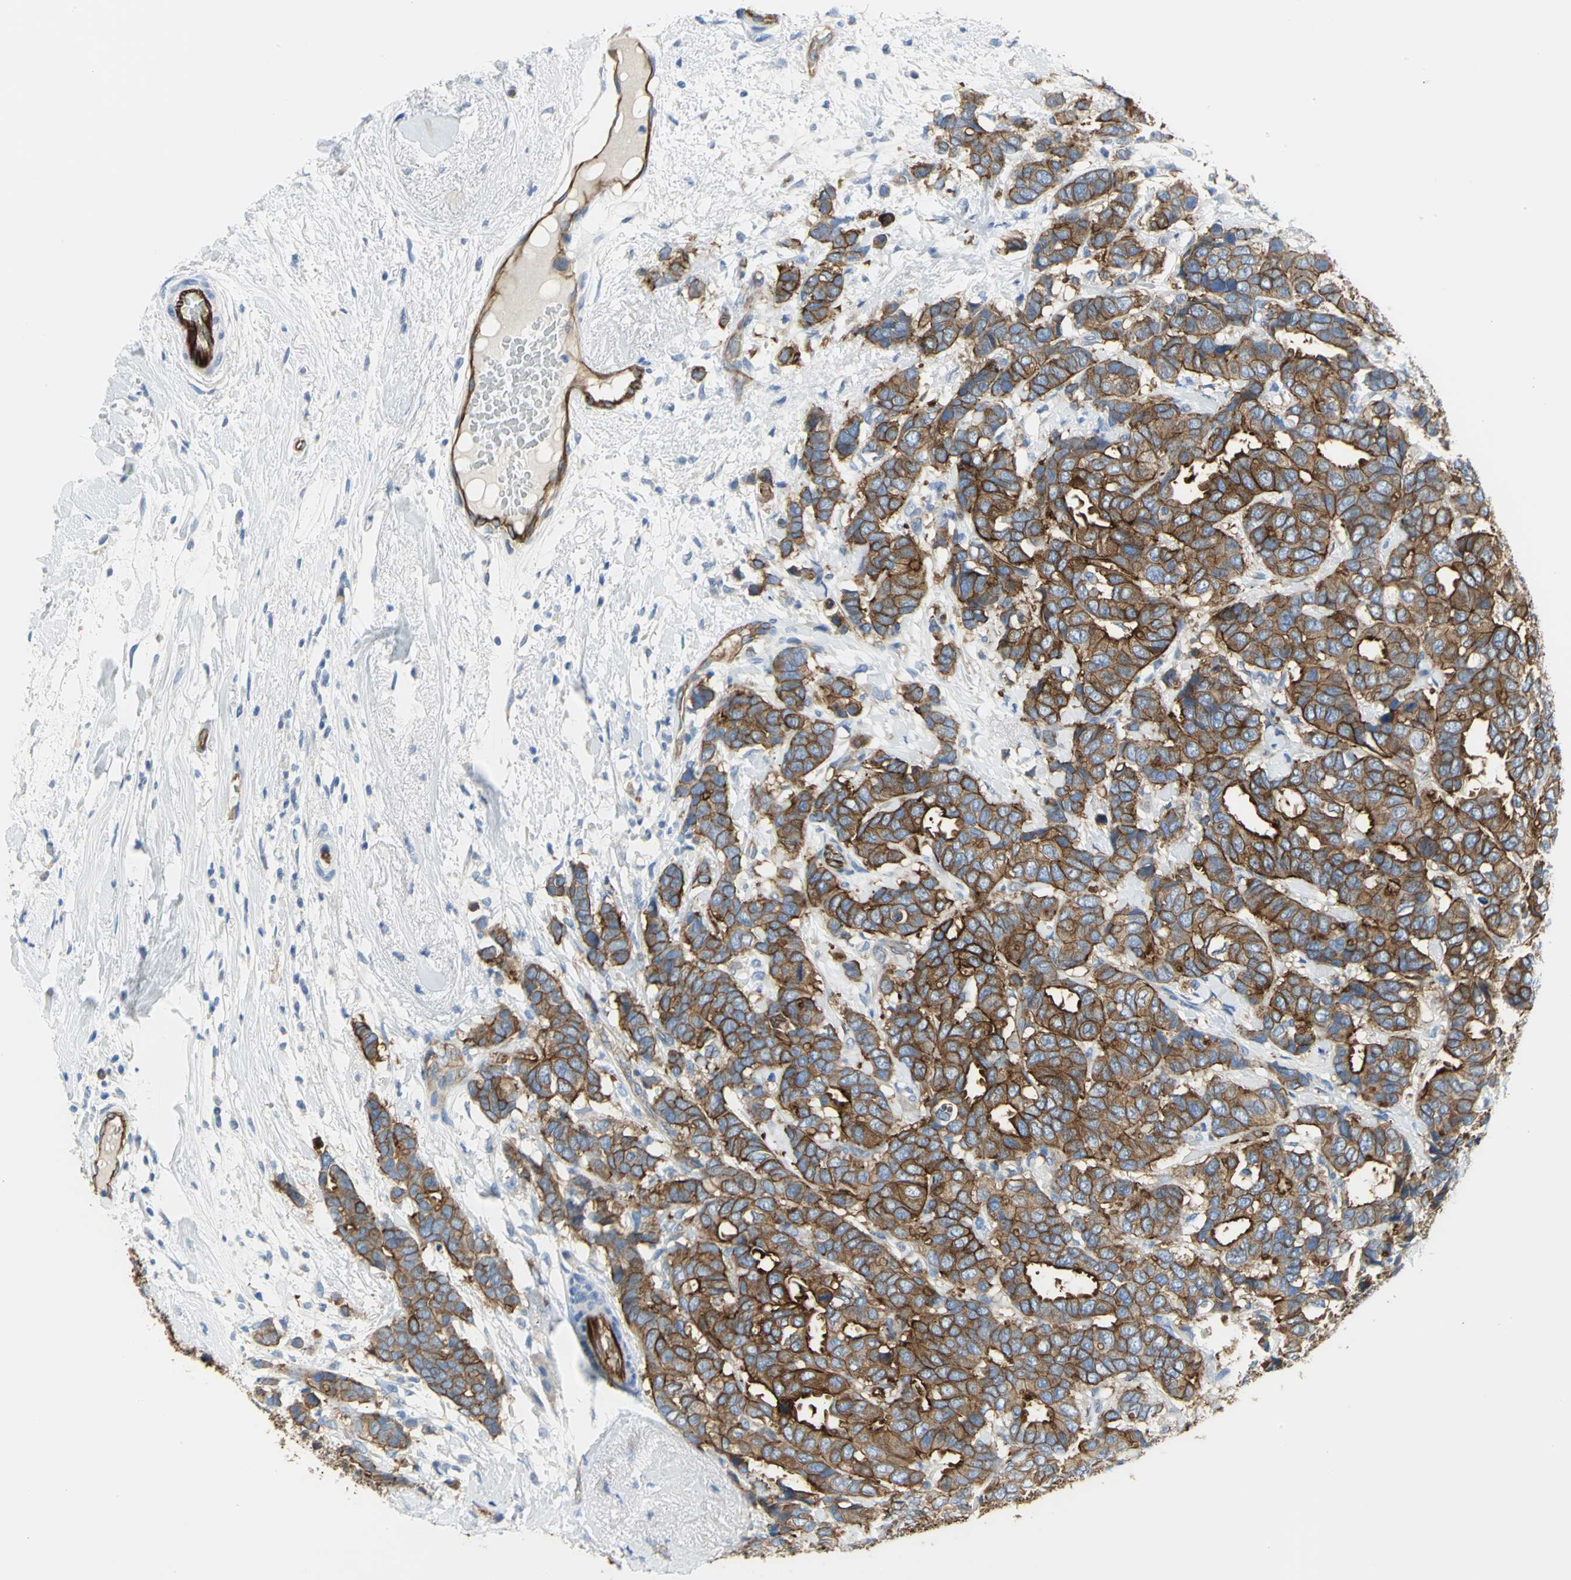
{"staining": {"intensity": "strong", "quantity": ">75%", "location": "cytoplasmic/membranous"}, "tissue": "breast cancer", "cell_type": "Tumor cells", "image_type": "cancer", "snomed": [{"axis": "morphology", "description": "Duct carcinoma"}, {"axis": "topography", "description": "Breast"}], "caption": "A high-resolution histopathology image shows immunohistochemistry (IHC) staining of invasive ductal carcinoma (breast), which reveals strong cytoplasmic/membranous staining in about >75% of tumor cells.", "gene": "FLNB", "patient": {"sex": "female", "age": 87}}